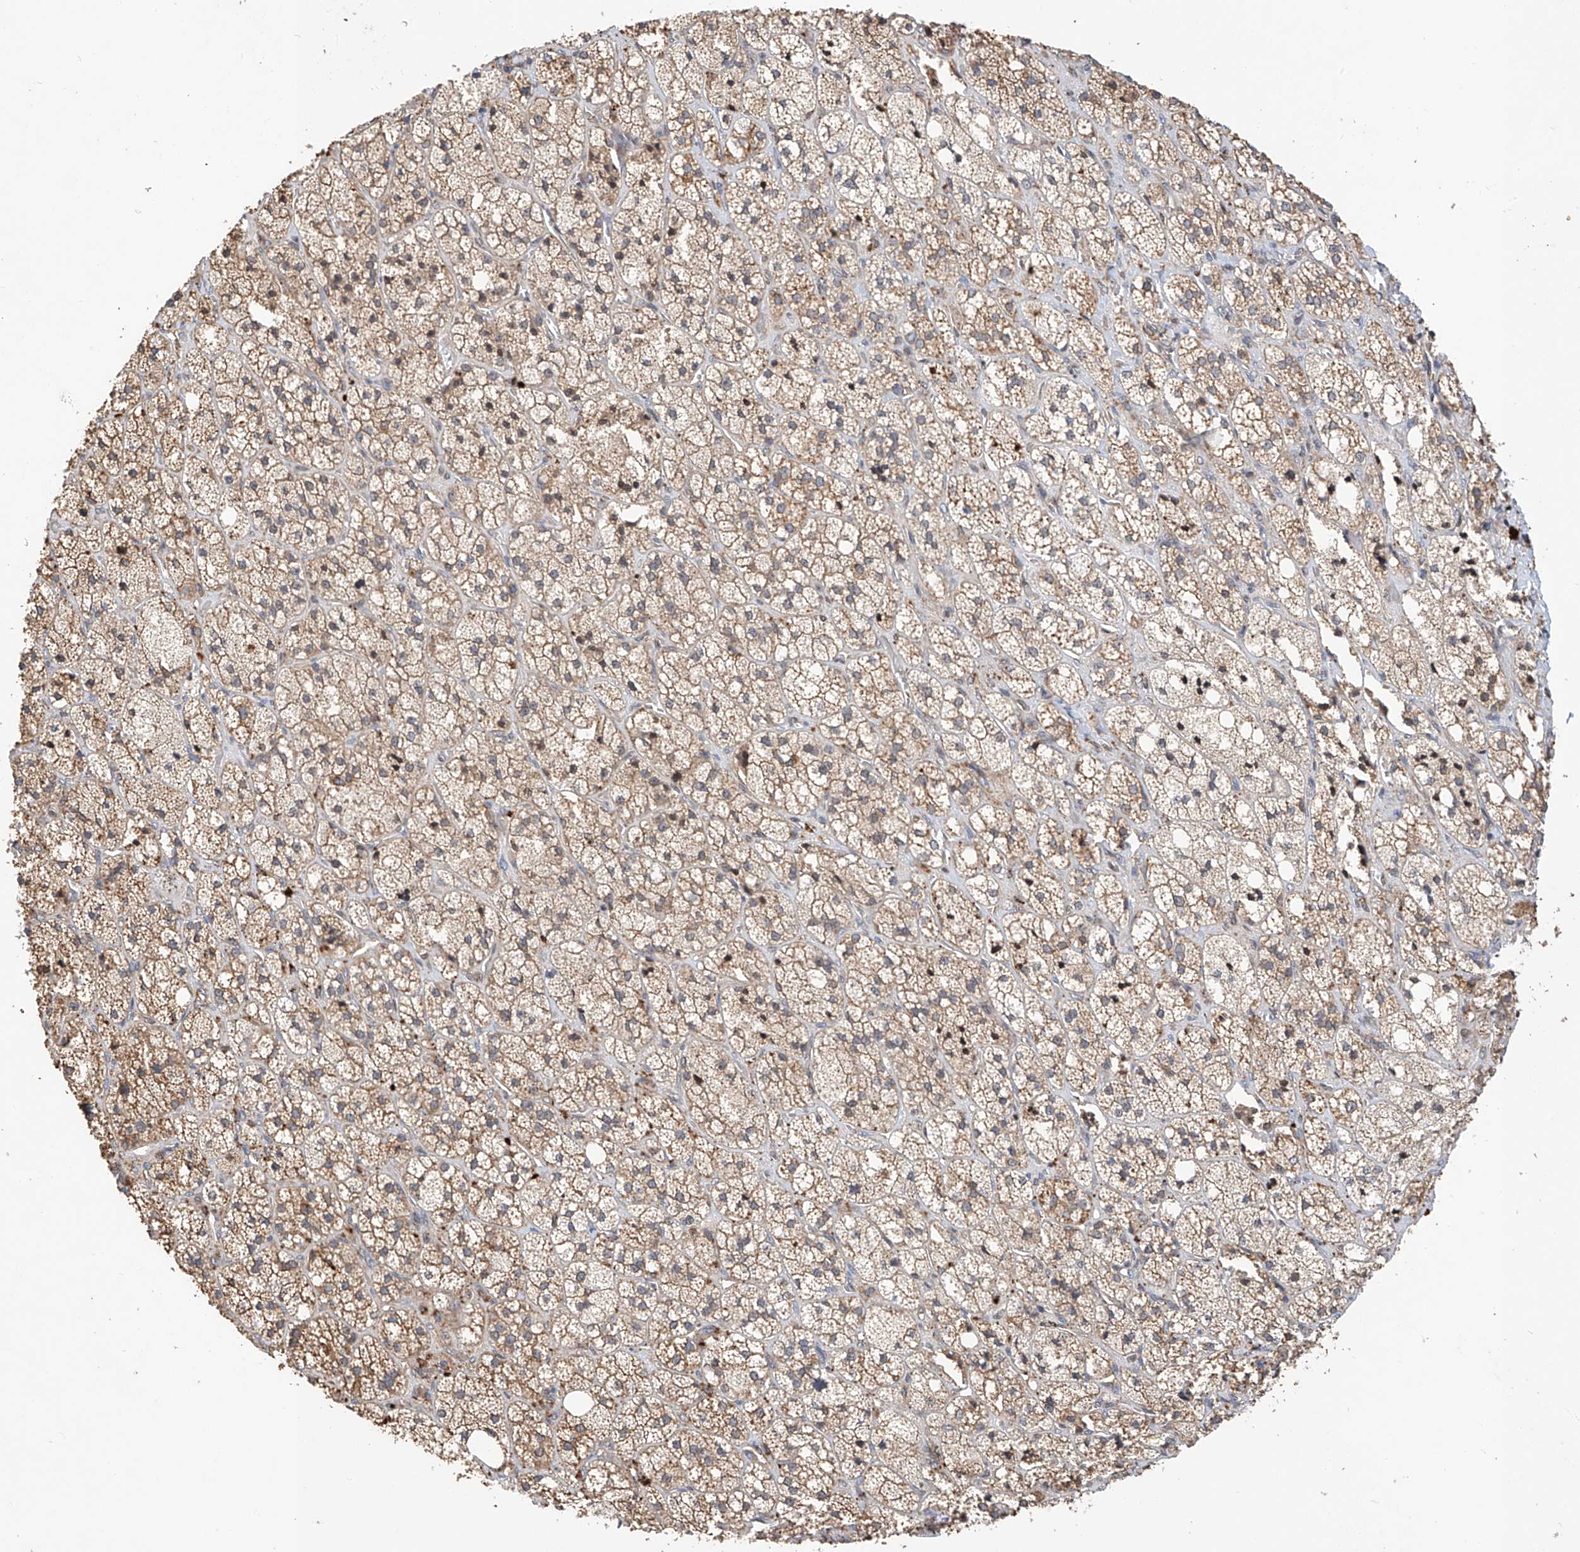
{"staining": {"intensity": "moderate", "quantity": ">75%", "location": "cytoplasmic/membranous"}, "tissue": "adrenal gland", "cell_type": "Glandular cells", "image_type": "normal", "snomed": [{"axis": "morphology", "description": "Normal tissue, NOS"}, {"axis": "topography", "description": "Adrenal gland"}], "caption": "IHC of unremarkable human adrenal gland reveals medium levels of moderate cytoplasmic/membranous staining in approximately >75% of glandular cells. Nuclei are stained in blue.", "gene": "RILPL2", "patient": {"sex": "male", "age": 61}}